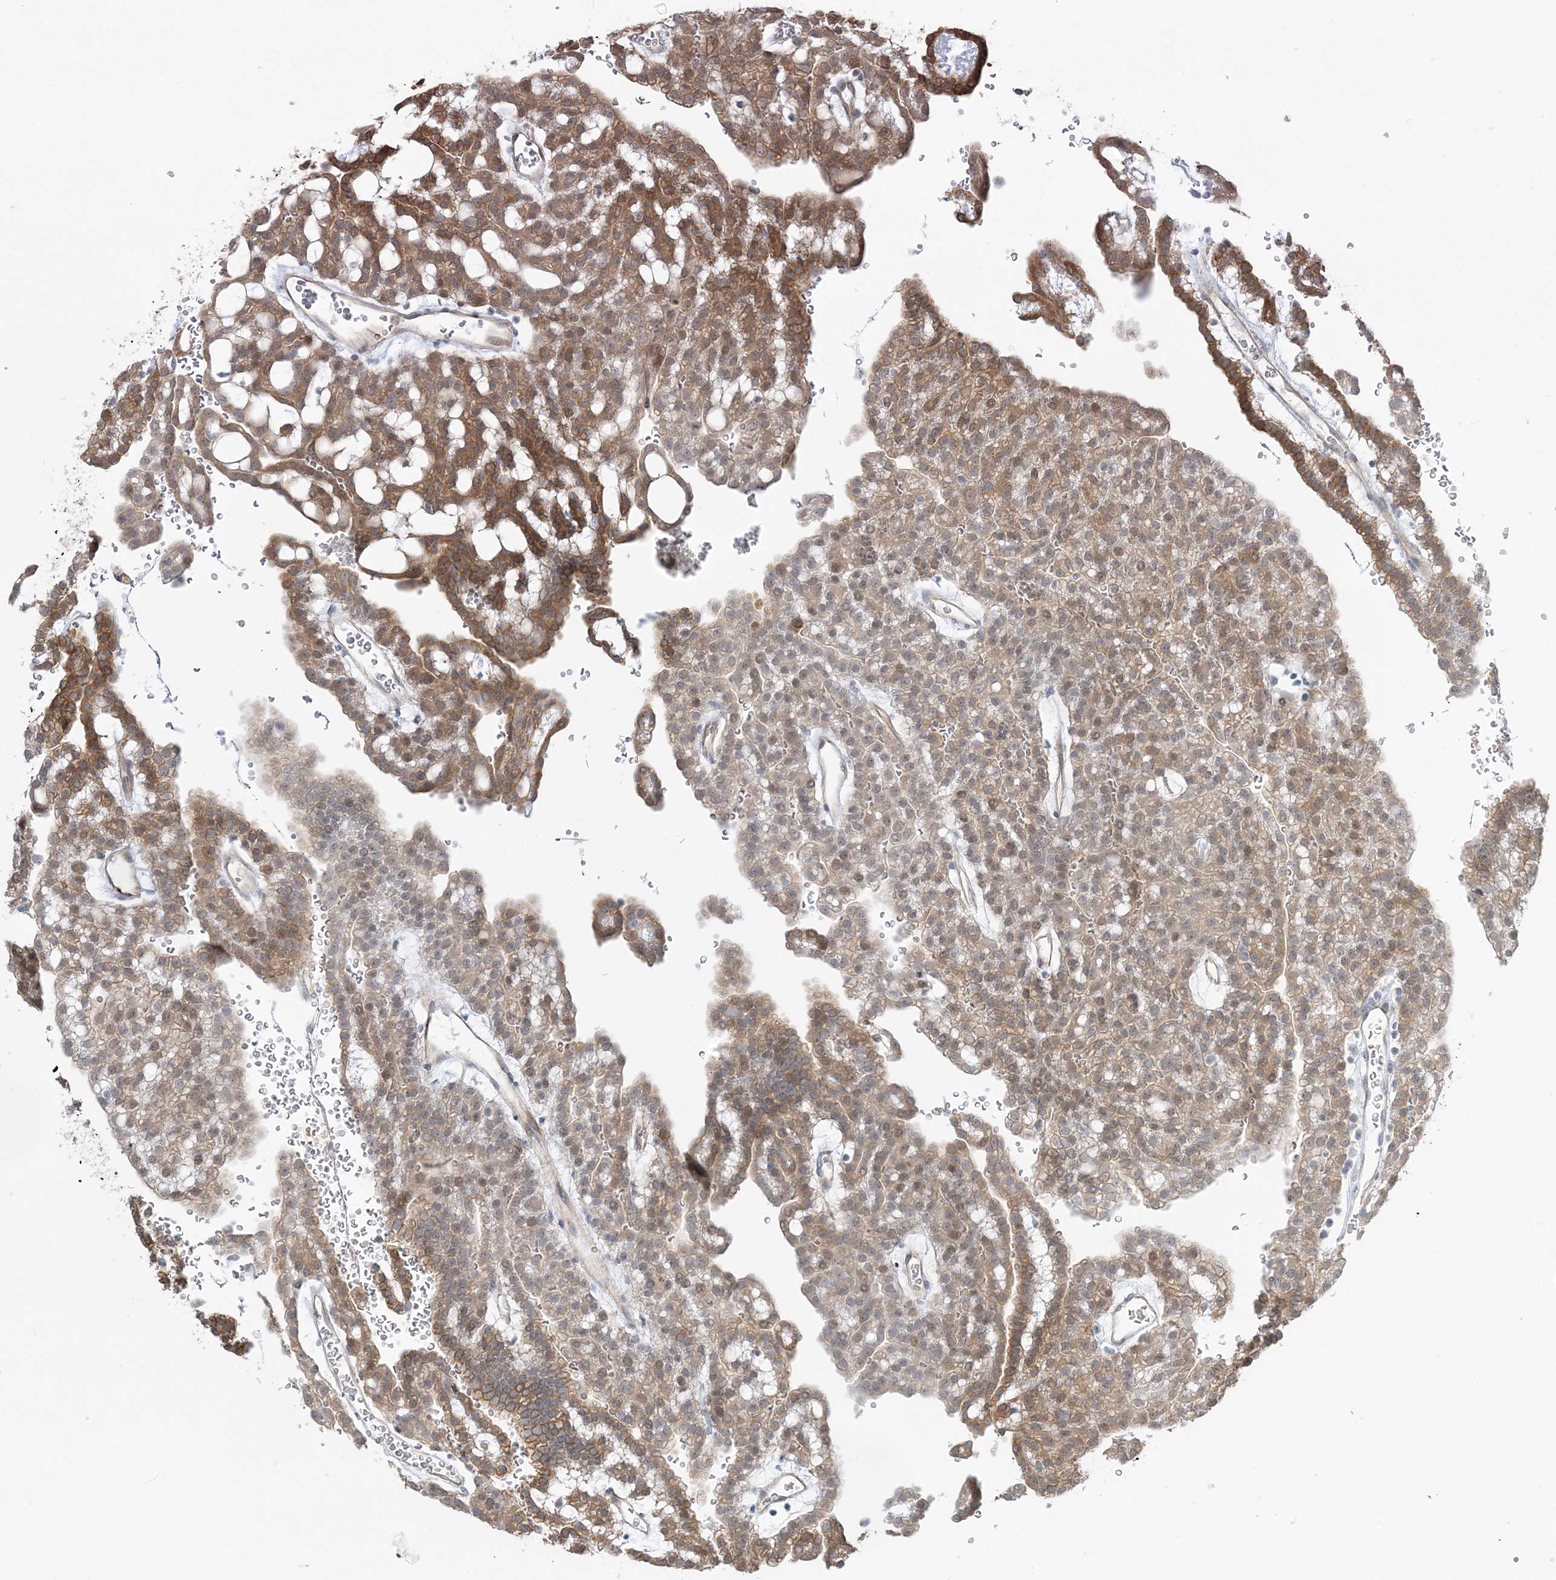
{"staining": {"intensity": "moderate", "quantity": "25%-75%", "location": "cytoplasmic/membranous,nuclear"}, "tissue": "renal cancer", "cell_type": "Tumor cells", "image_type": "cancer", "snomed": [{"axis": "morphology", "description": "Adenocarcinoma, NOS"}, {"axis": "topography", "description": "Kidney"}], "caption": "Renal cancer stained for a protein exhibits moderate cytoplasmic/membranous and nuclear positivity in tumor cells.", "gene": "THADA", "patient": {"sex": "male", "age": 63}}